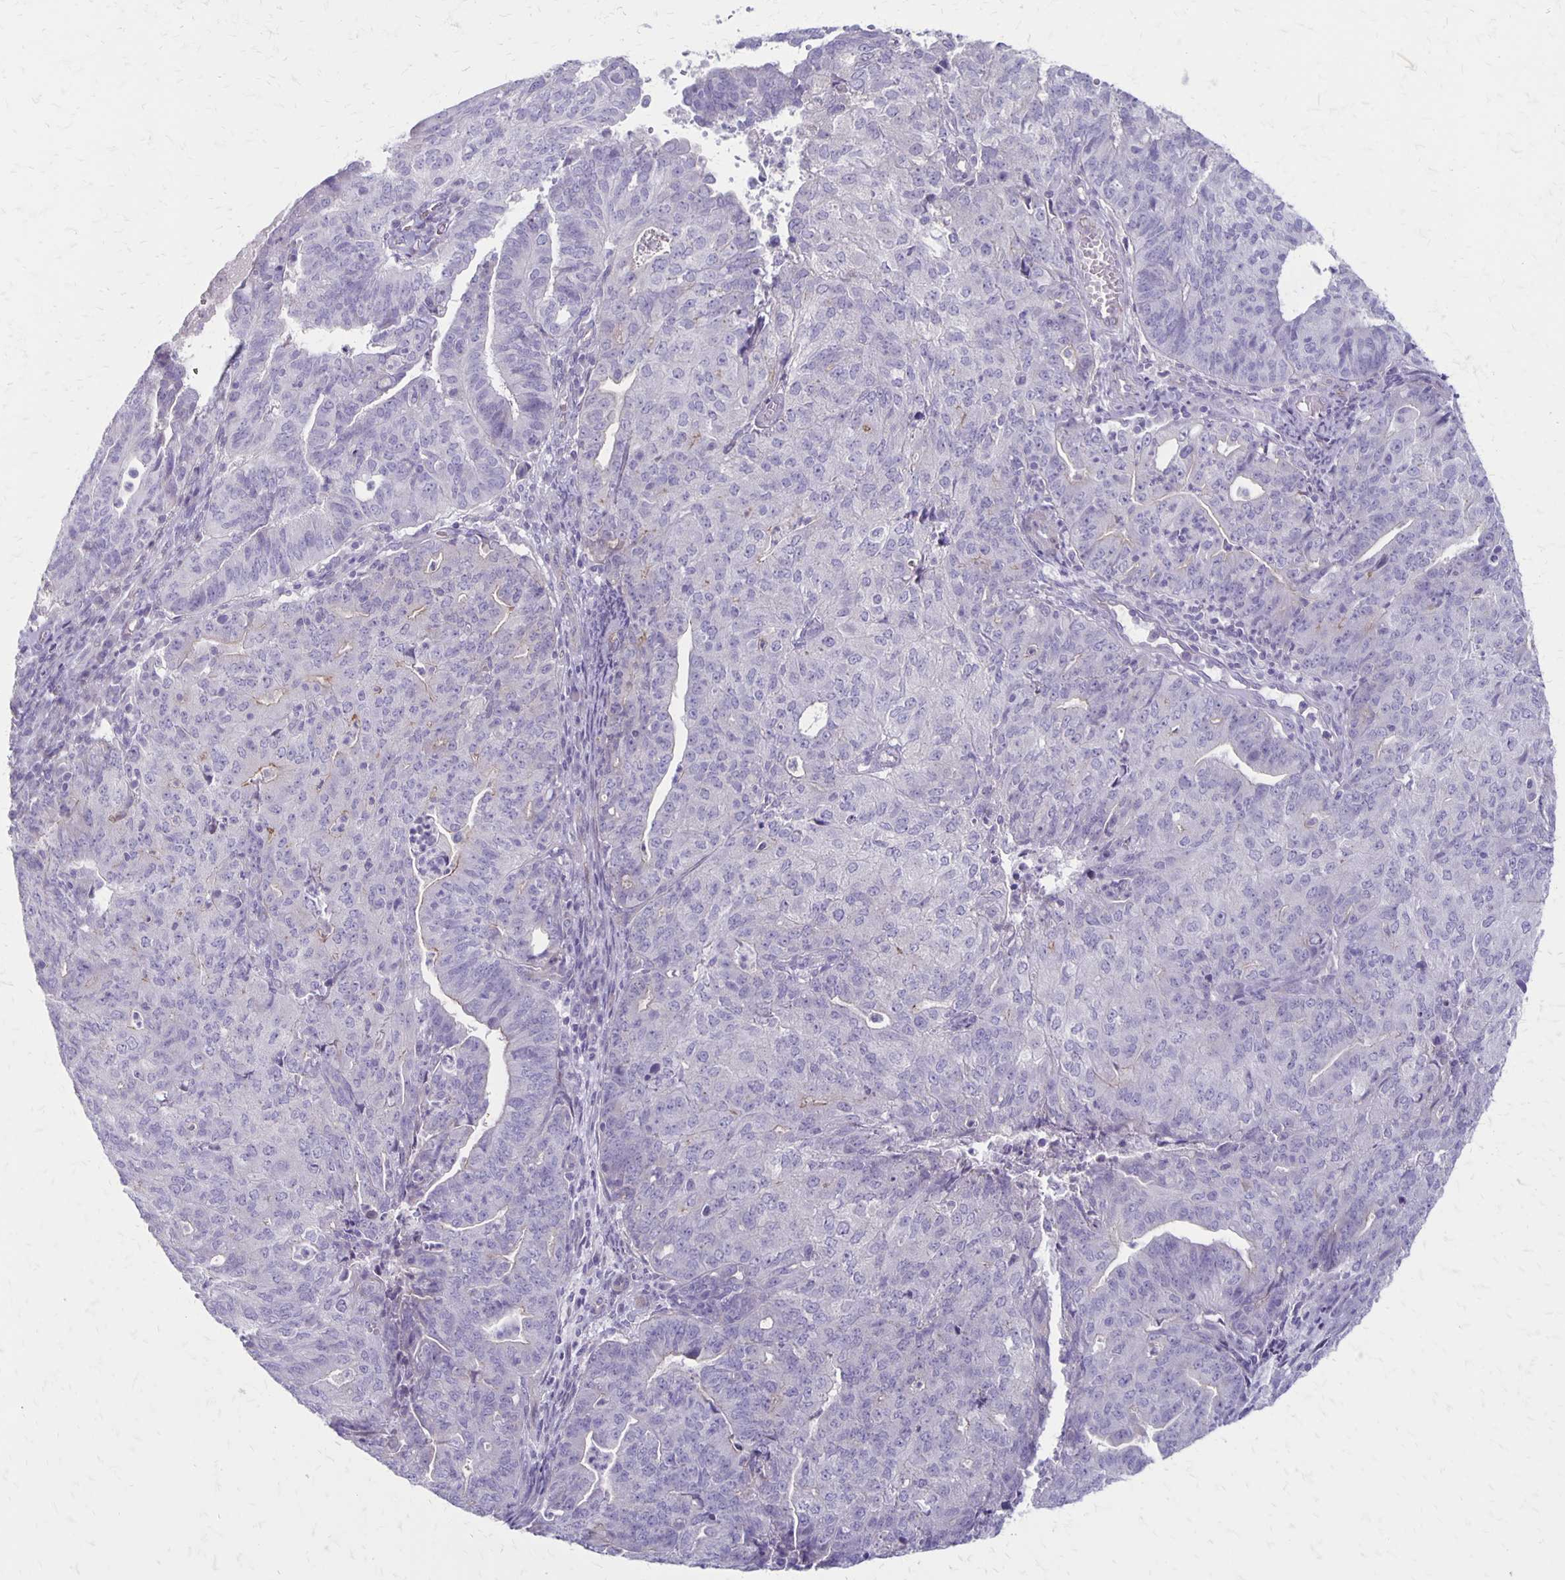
{"staining": {"intensity": "negative", "quantity": "none", "location": "none"}, "tissue": "endometrial cancer", "cell_type": "Tumor cells", "image_type": "cancer", "snomed": [{"axis": "morphology", "description": "Adenocarcinoma, NOS"}, {"axis": "topography", "description": "Endometrium"}], "caption": "Immunohistochemistry of human adenocarcinoma (endometrial) shows no positivity in tumor cells. Brightfield microscopy of immunohistochemistry stained with DAB (brown) and hematoxylin (blue), captured at high magnification.", "gene": "HOMER1", "patient": {"sex": "female", "age": 82}}